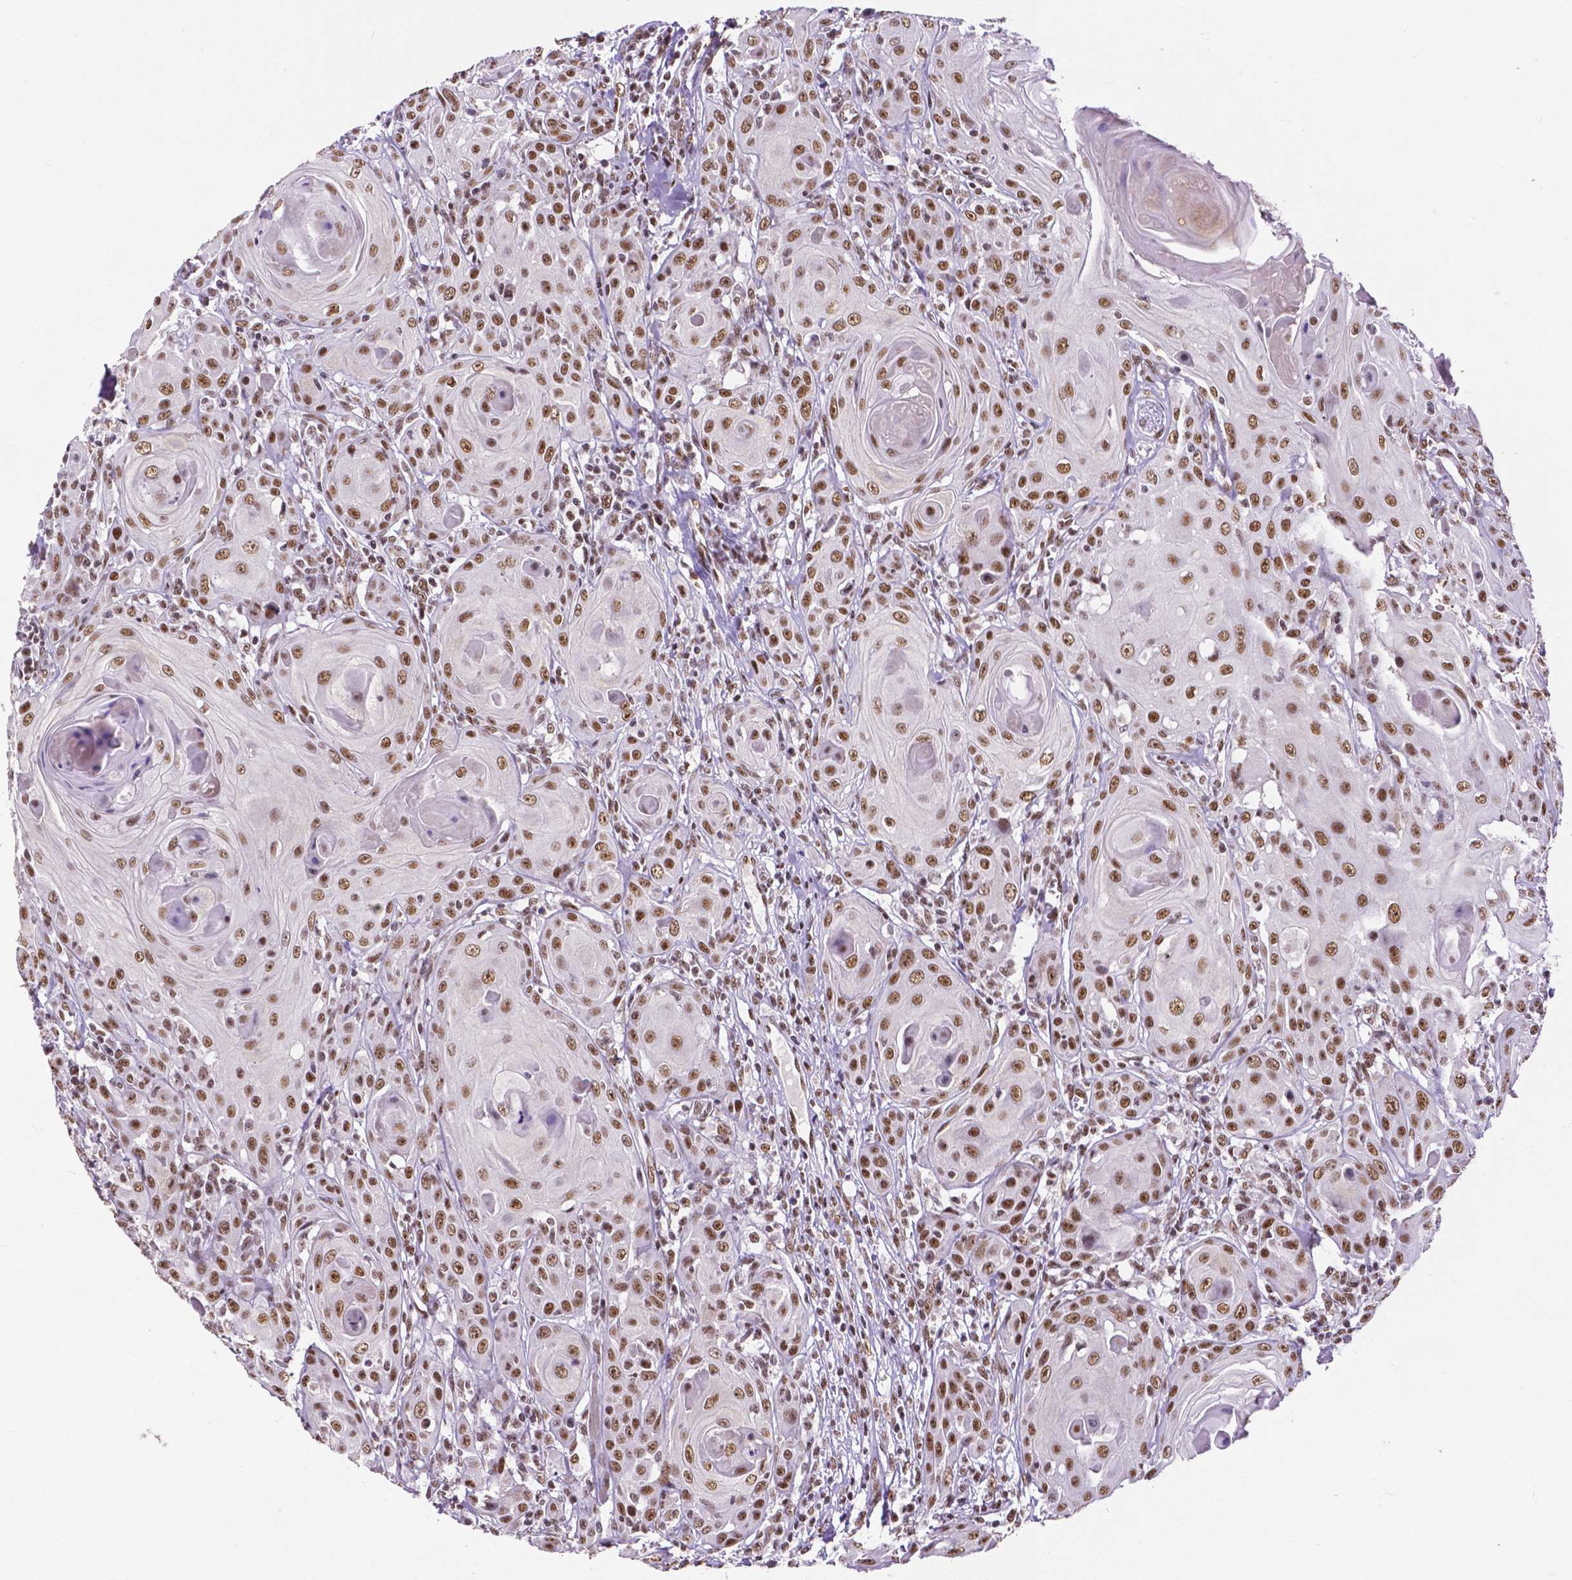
{"staining": {"intensity": "moderate", "quantity": ">75%", "location": "nuclear"}, "tissue": "head and neck cancer", "cell_type": "Tumor cells", "image_type": "cancer", "snomed": [{"axis": "morphology", "description": "Squamous cell carcinoma, NOS"}, {"axis": "topography", "description": "Head-Neck"}], "caption": "Immunohistochemical staining of human head and neck squamous cell carcinoma reveals medium levels of moderate nuclear protein positivity in about >75% of tumor cells.", "gene": "ATRX", "patient": {"sex": "female", "age": 80}}